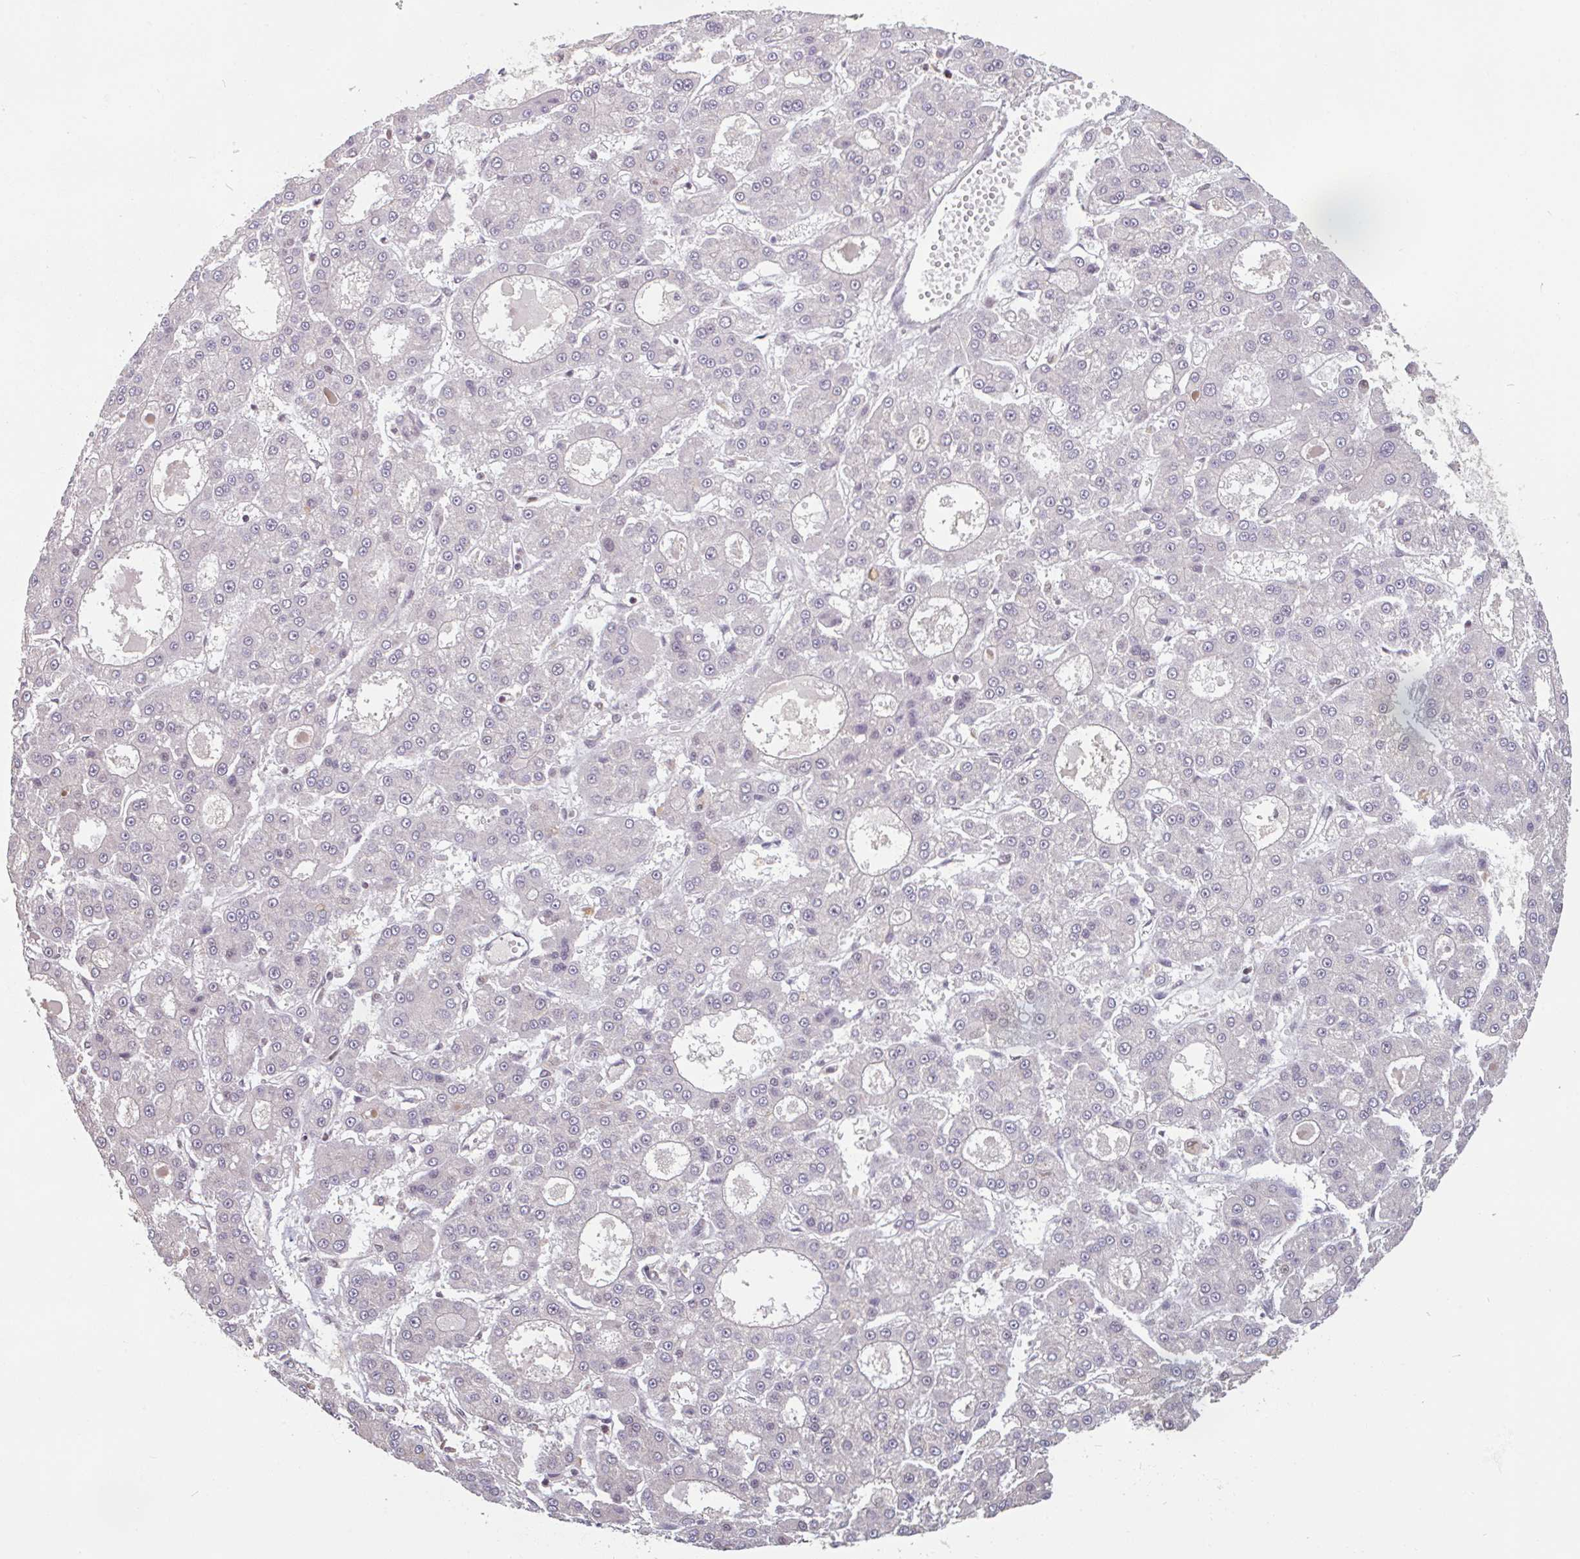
{"staining": {"intensity": "negative", "quantity": "none", "location": "none"}, "tissue": "liver cancer", "cell_type": "Tumor cells", "image_type": "cancer", "snomed": [{"axis": "morphology", "description": "Carcinoma, Hepatocellular, NOS"}, {"axis": "topography", "description": "Liver"}], "caption": "Tumor cells are negative for protein expression in human liver hepatocellular carcinoma. Nuclei are stained in blue.", "gene": "DR1", "patient": {"sex": "male", "age": 70}}